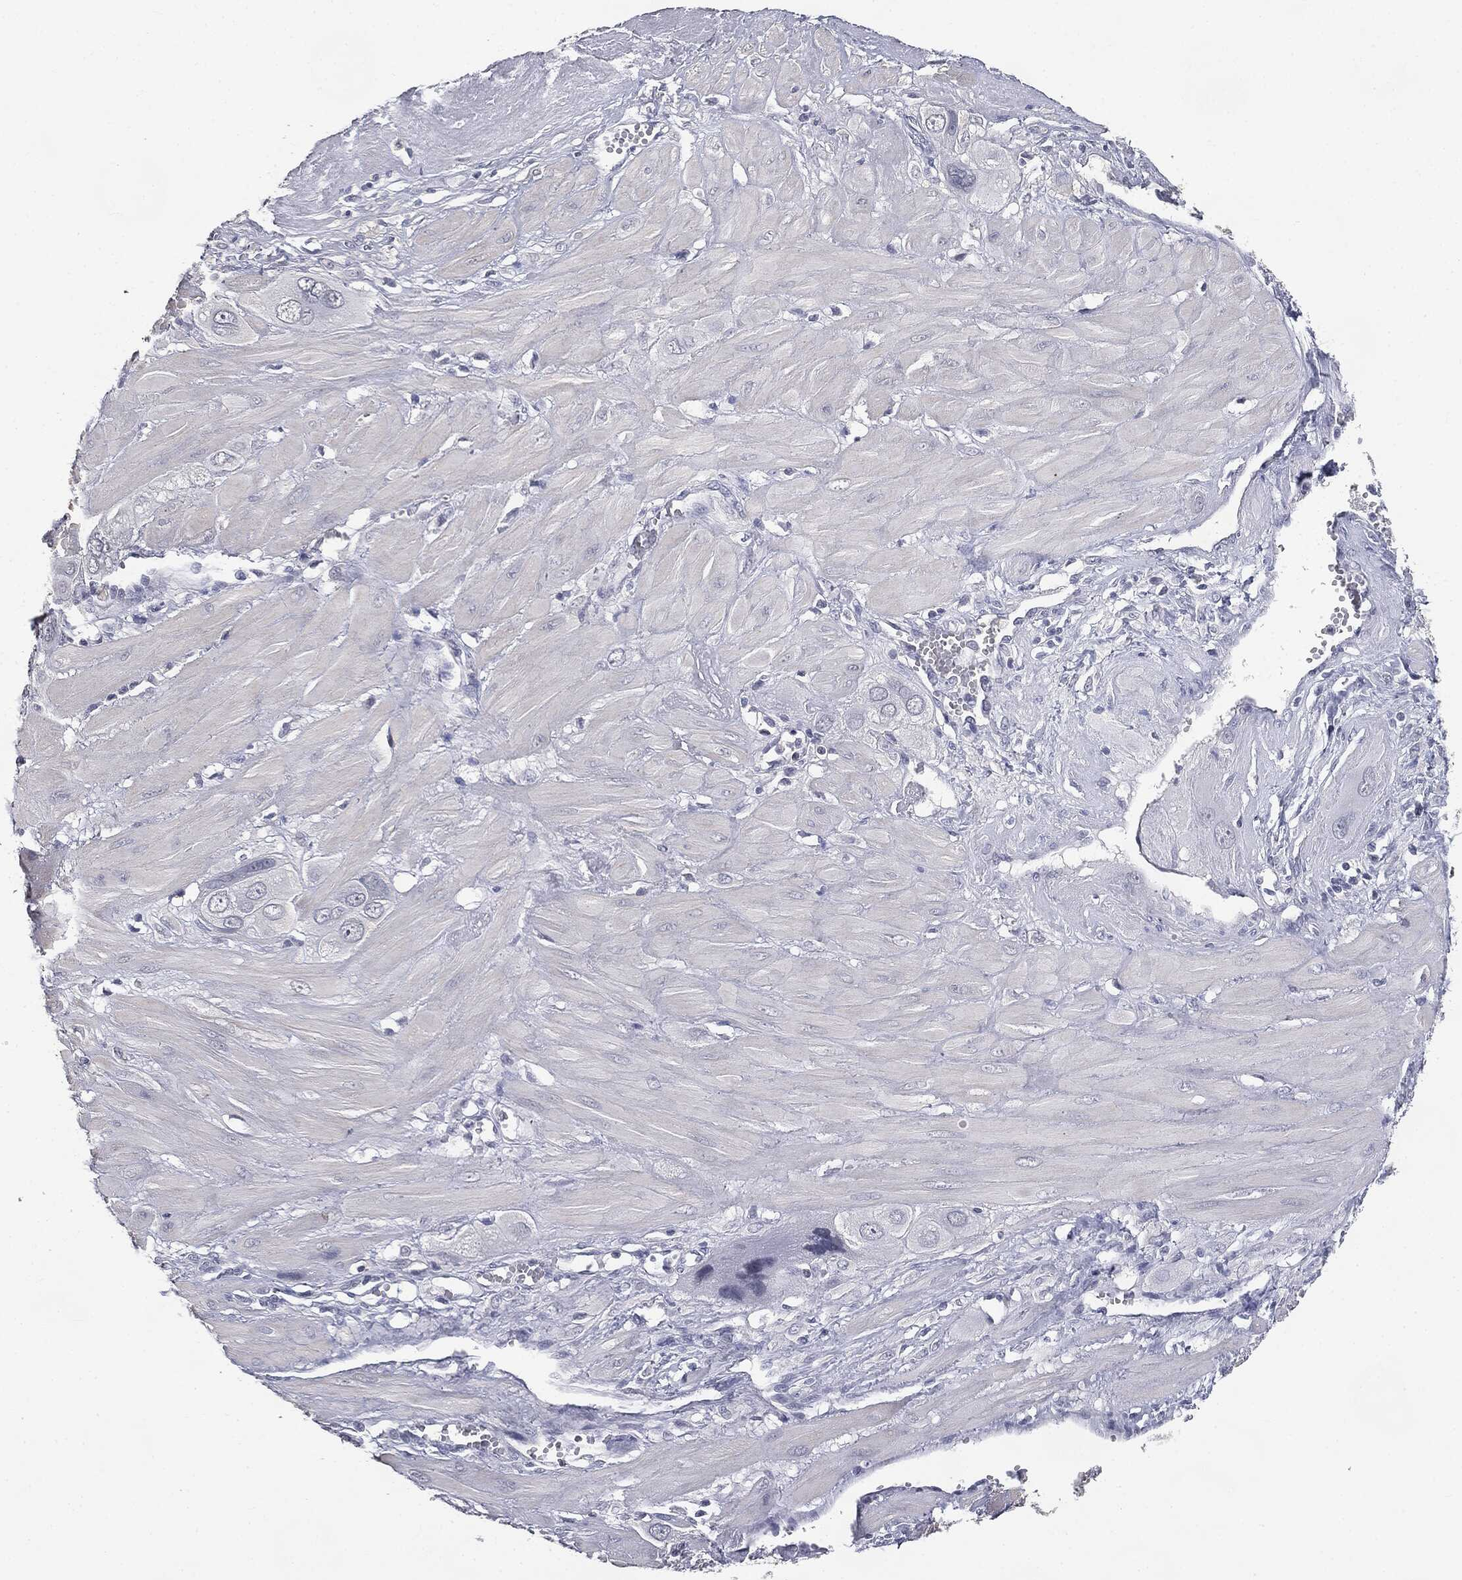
{"staining": {"intensity": "negative", "quantity": "none", "location": "none"}, "tissue": "cervical cancer", "cell_type": "Tumor cells", "image_type": "cancer", "snomed": [{"axis": "morphology", "description": "Squamous cell carcinoma, NOS"}, {"axis": "topography", "description": "Cervix"}], "caption": "Immunohistochemical staining of human cervical cancer reveals no significant staining in tumor cells.", "gene": "SLC2A2", "patient": {"sex": "female", "age": 34}}